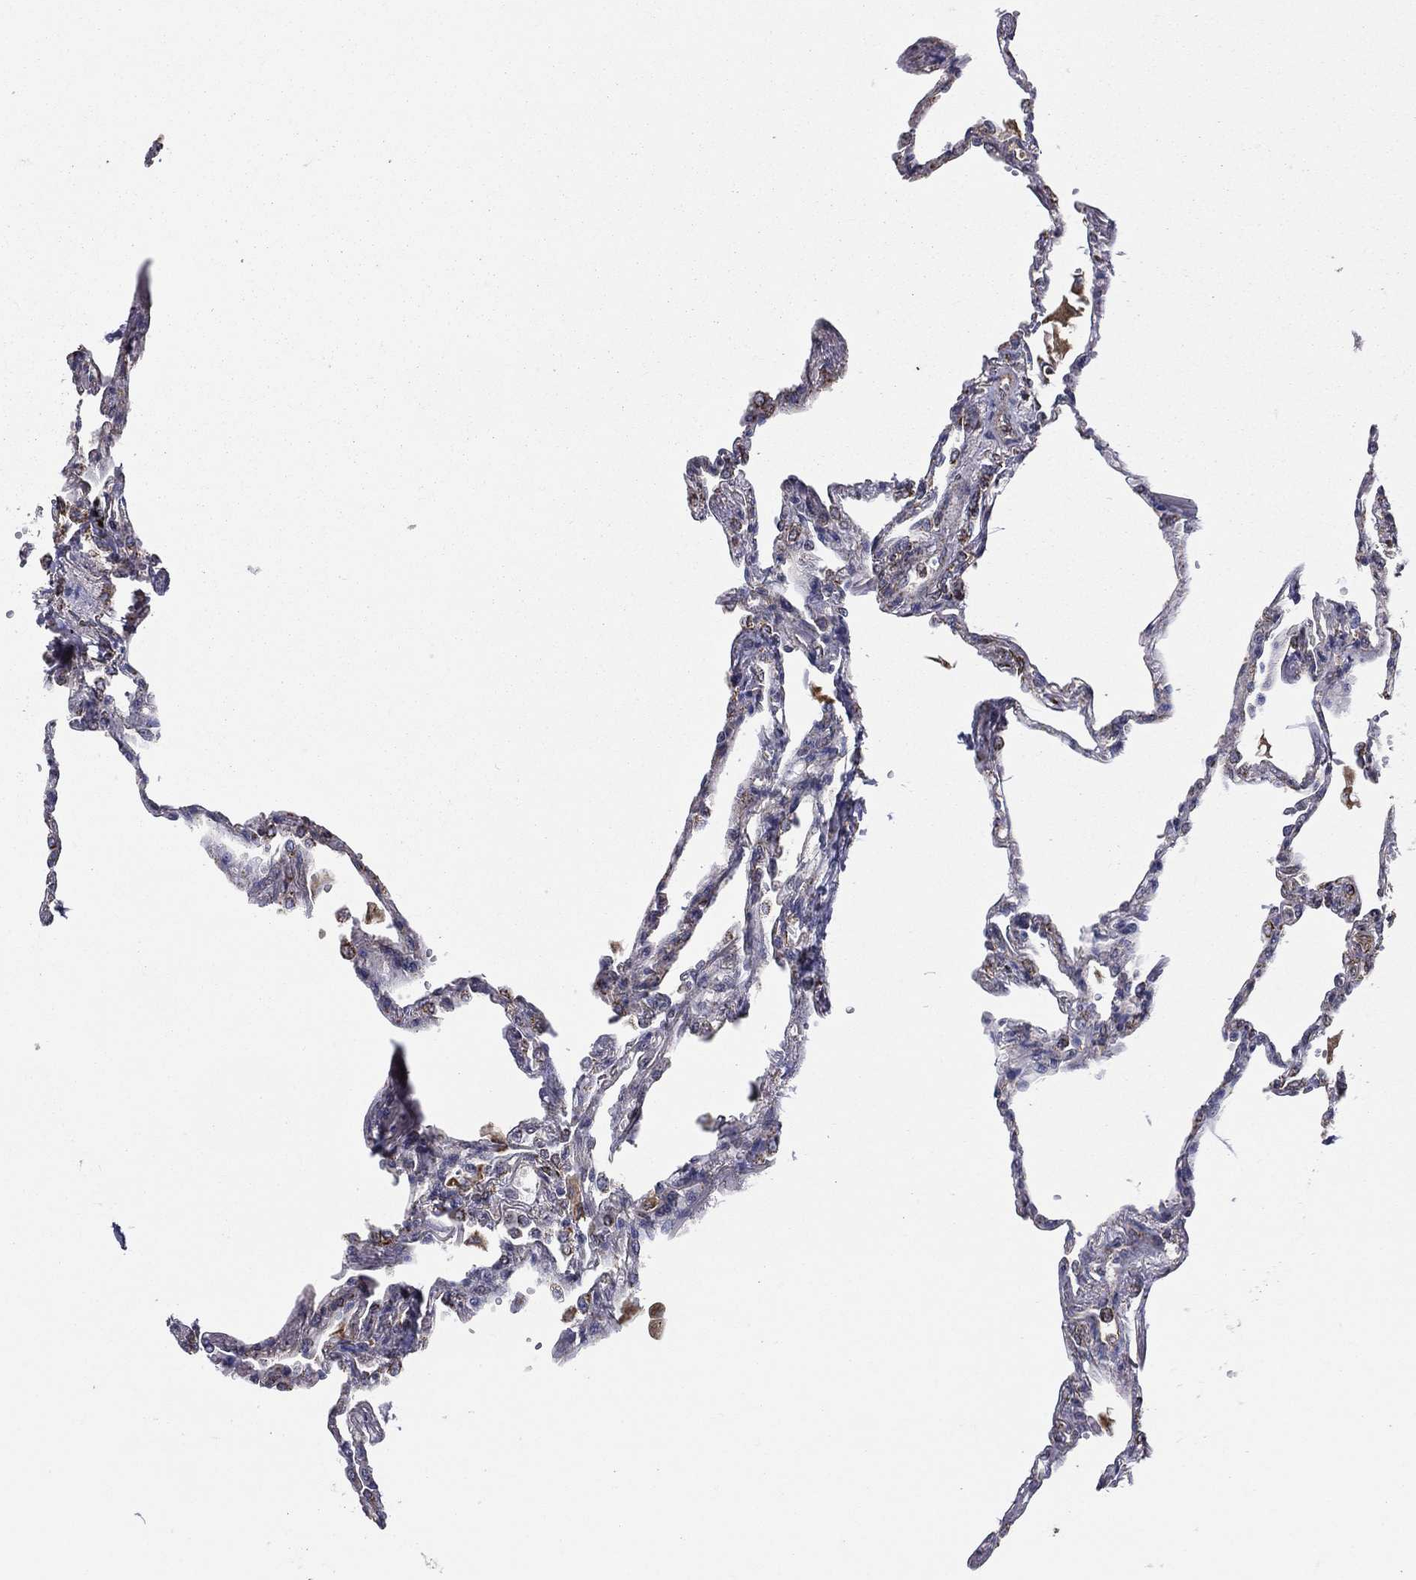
{"staining": {"intensity": "negative", "quantity": "none", "location": "none"}, "tissue": "lung", "cell_type": "Alveolar cells", "image_type": "normal", "snomed": [{"axis": "morphology", "description": "Normal tissue, NOS"}, {"axis": "topography", "description": "Lung"}], "caption": "High magnification brightfield microscopy of unremarkable lung stained with DAB (brown) and counterstained with hematoxylin (blue): alveolar cells show no significant expression.", "gene": "ENSG00000288684", "patient": {"sex": "male", "age": 78}}